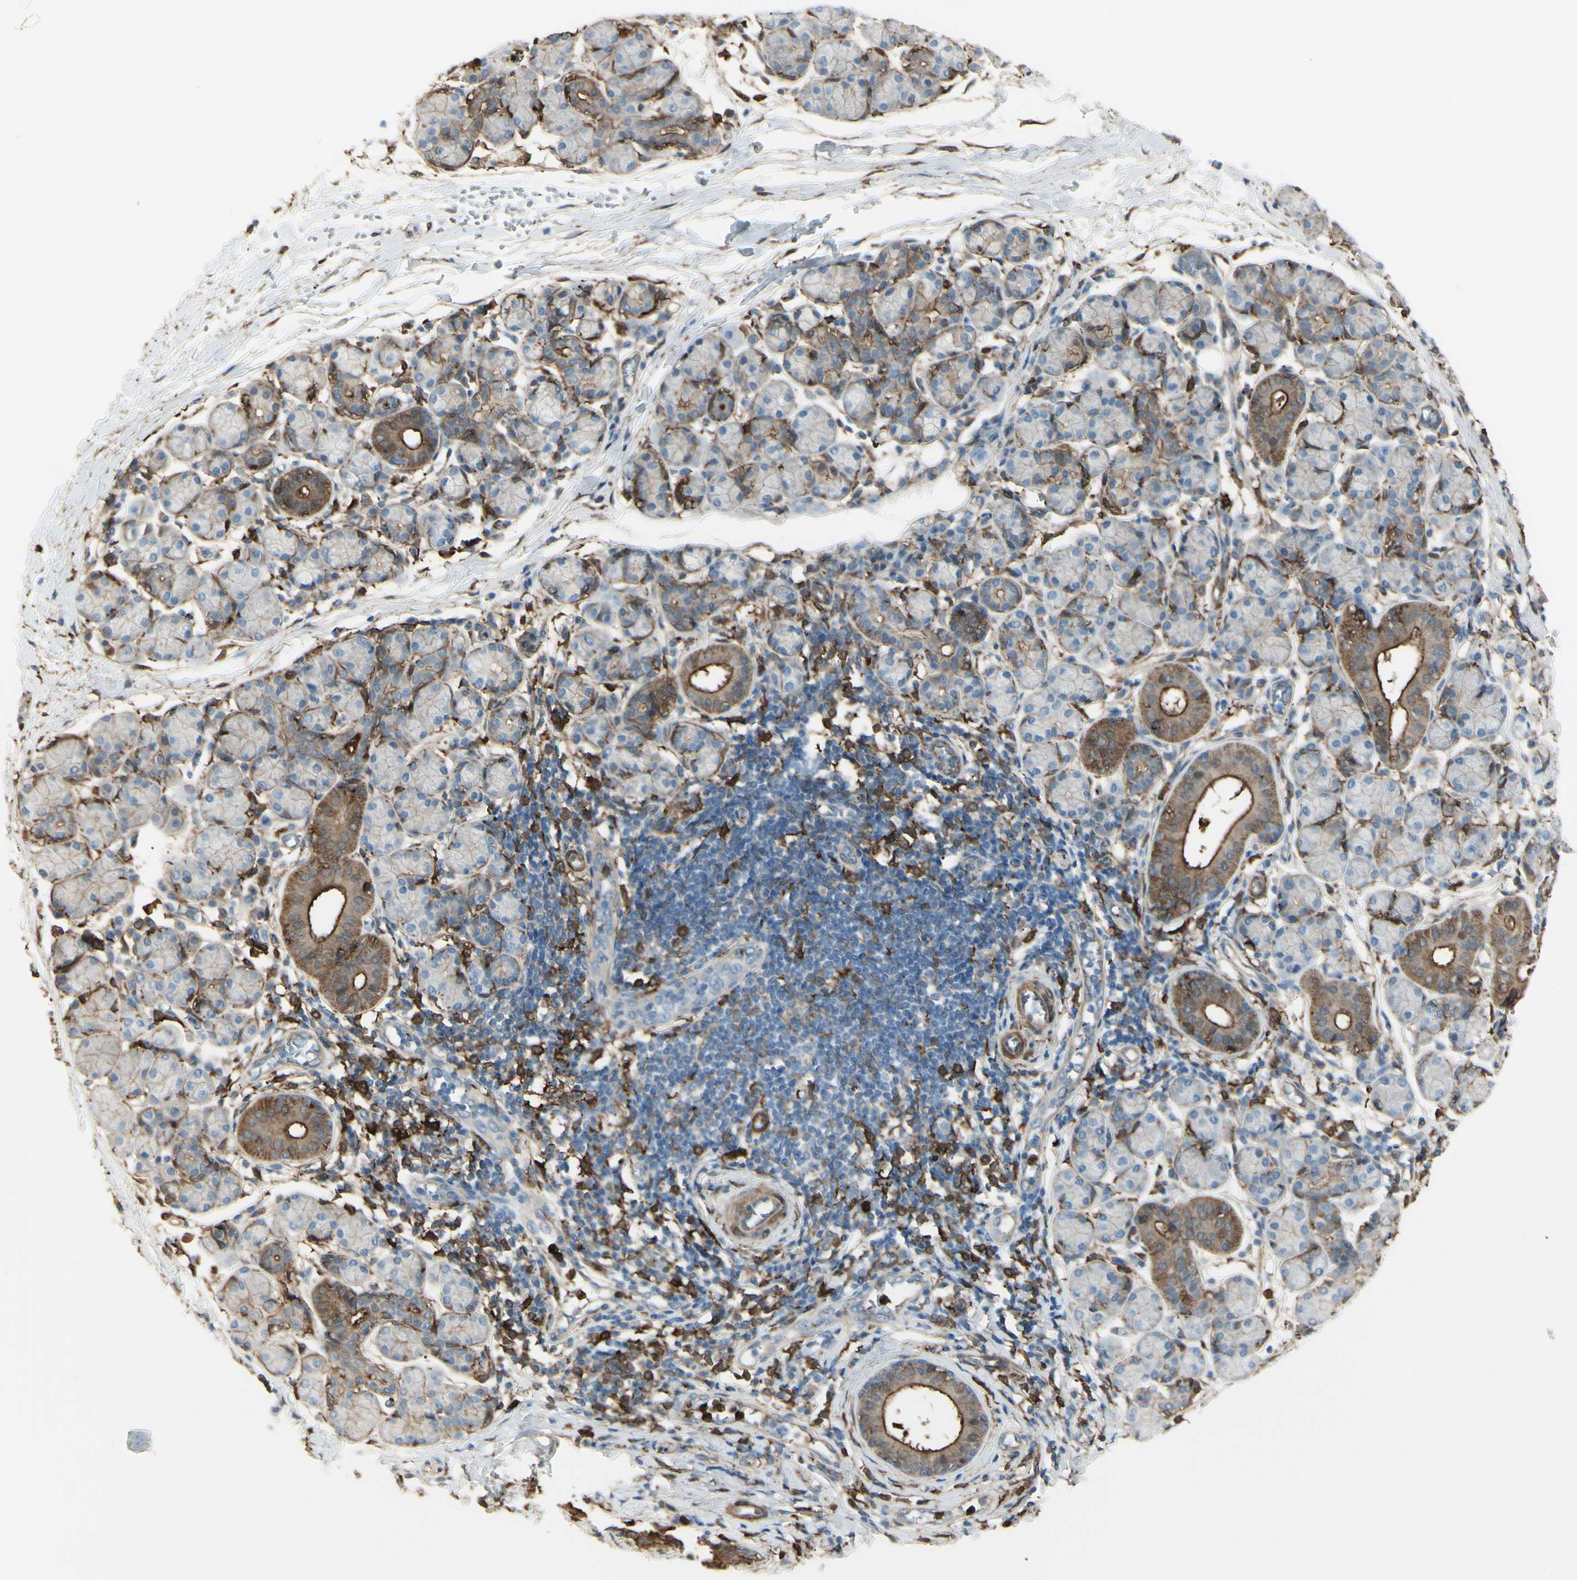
{"staining": {"intensity": "negative", "quantity": "none", "location": "none"}, "tissue": "salivary gland", "cell_type": "Glandular cells", "image_type": "normal", "snomed": [{"axis": "morphology", "description": "Normal tissue, NOS"}, {"axis": "morphology", "description": "Inflammation, NOS"}, {"axis": "topography", "description": "Lymph node"}, {"axis": "topography", "description": "Salivary gland"}], "caption": "This photomicrograph is of unremarkable salivary gland stained with IHC to label a protein in brown with the nuclei are counter-stained blue. There is no staining in glandular cells. (Brightfield microscopy of DAB immunohistochemistry at high magnification).", "gene": "GSN", "patient": {"sex": "male", "age": 3}}